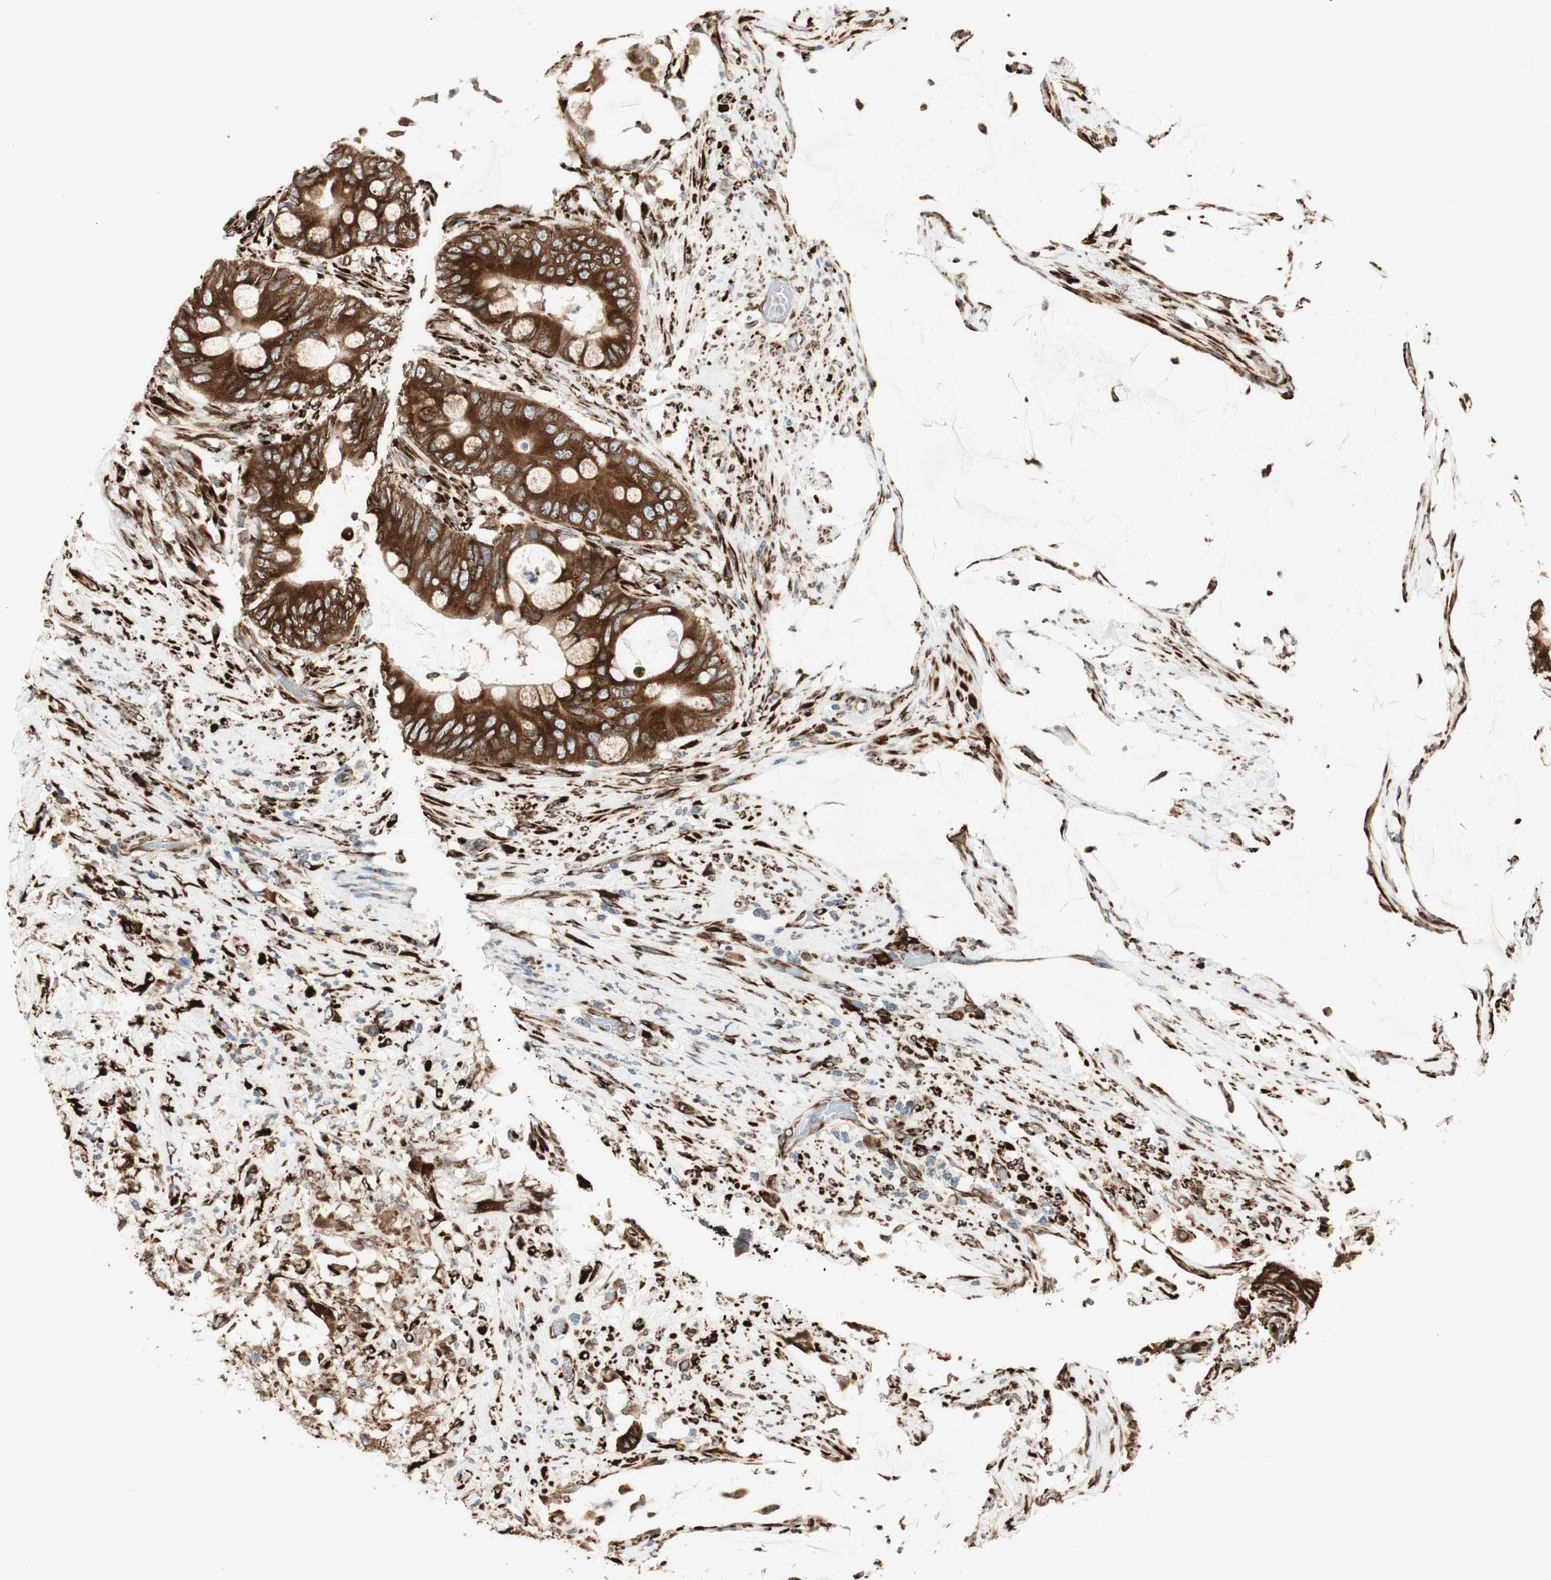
{"staining": {"intensity": "strong", "quantity": ">75%", "location": "cytoplasmic/membranous"}, "tissue": "colorectal cancer", "cell_type": "Tumor cells", "image_type": "cancer", "snomed": [{"axis": "morphology", "description": "Adenocarcinoma, NOS"}, {"axis": "topography", "description": "Rectum"}], "caption": "Tumor cells show high levels of strong cytoplasmic/membranous expression in approximately >75% of cells in human colorectal adenocarcinoma.", "gene": "RRBP1", "patient": {"sex": "female", "age": 77}}